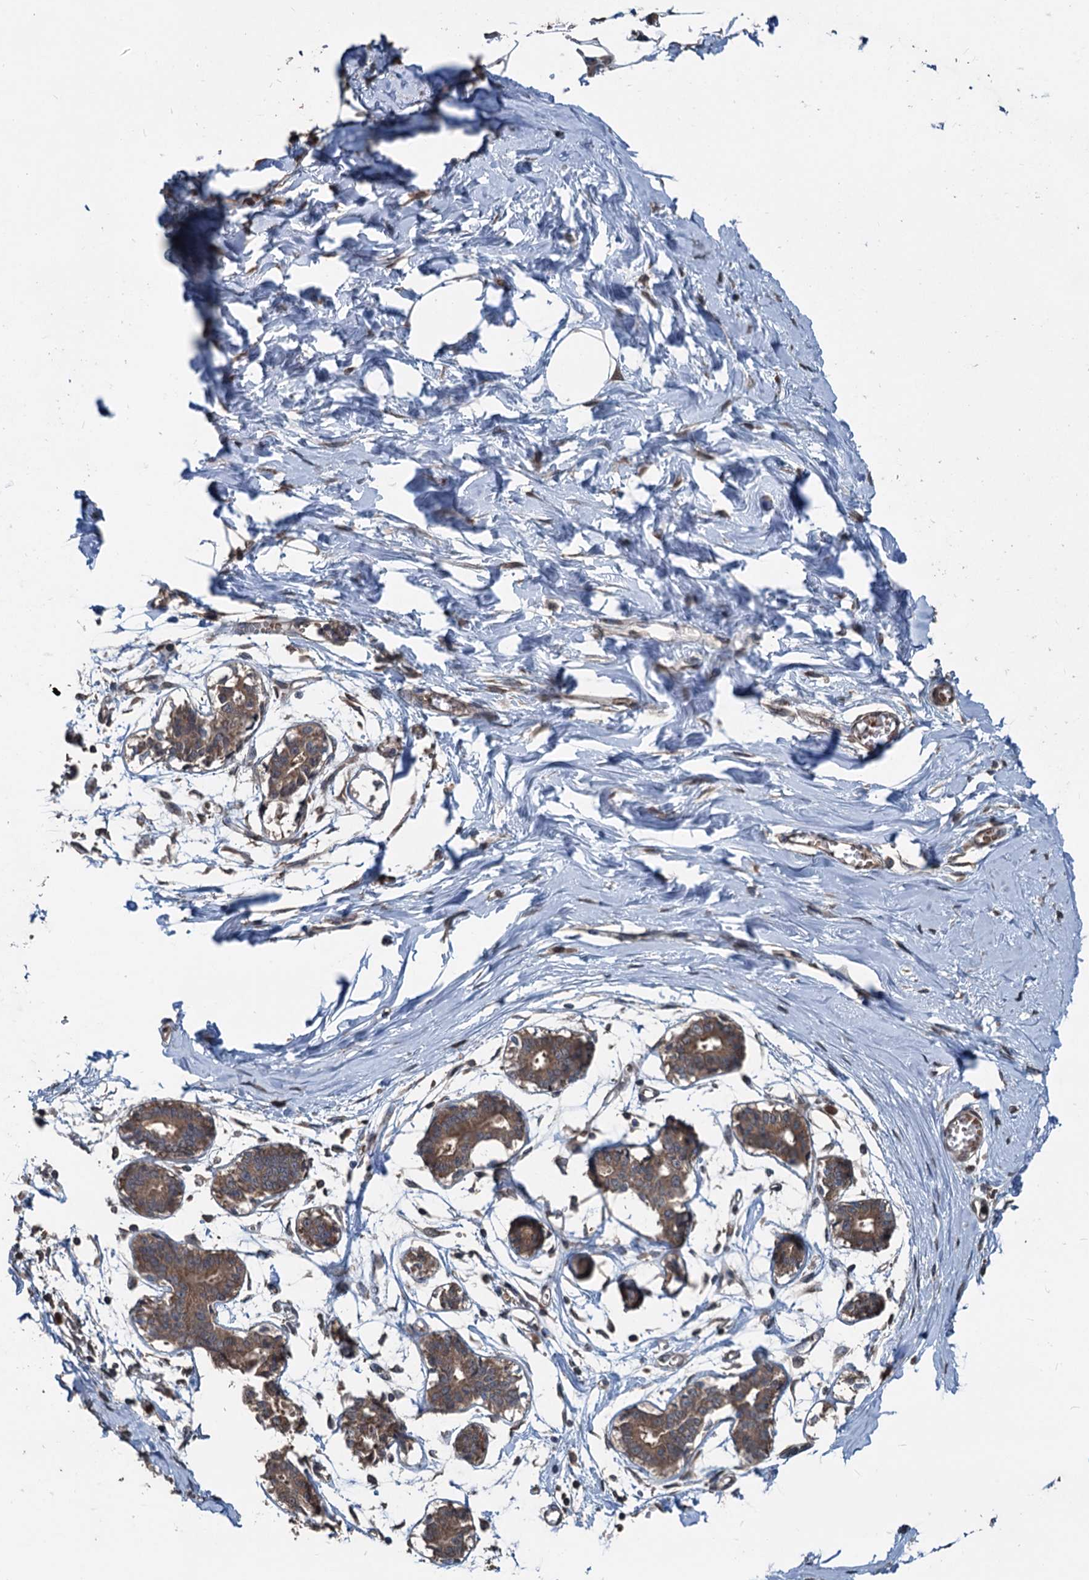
{"staining": {"intensity": "negative", "quantity": "none", "location": "none"}, "tissue": "breast", "cell_type": "Adipocytes", "image_type": "normal", "snomed": [{"axis": "morphology", "description": "Normal tissue, NOS"}, {"axis": "topography", "description": "Breast"}], "caption": "A high-resolution image shows immunohistochemistry staining of unremarkable breast, which displays no significant positivity in adipocytes. (Brightfield microscopy of DAB (3,3'-diaminobenzidine) immunohistochemistry at high magnification).", "gene": "N4BP2L2", "patient": {"sex": "female", "age": 27}}